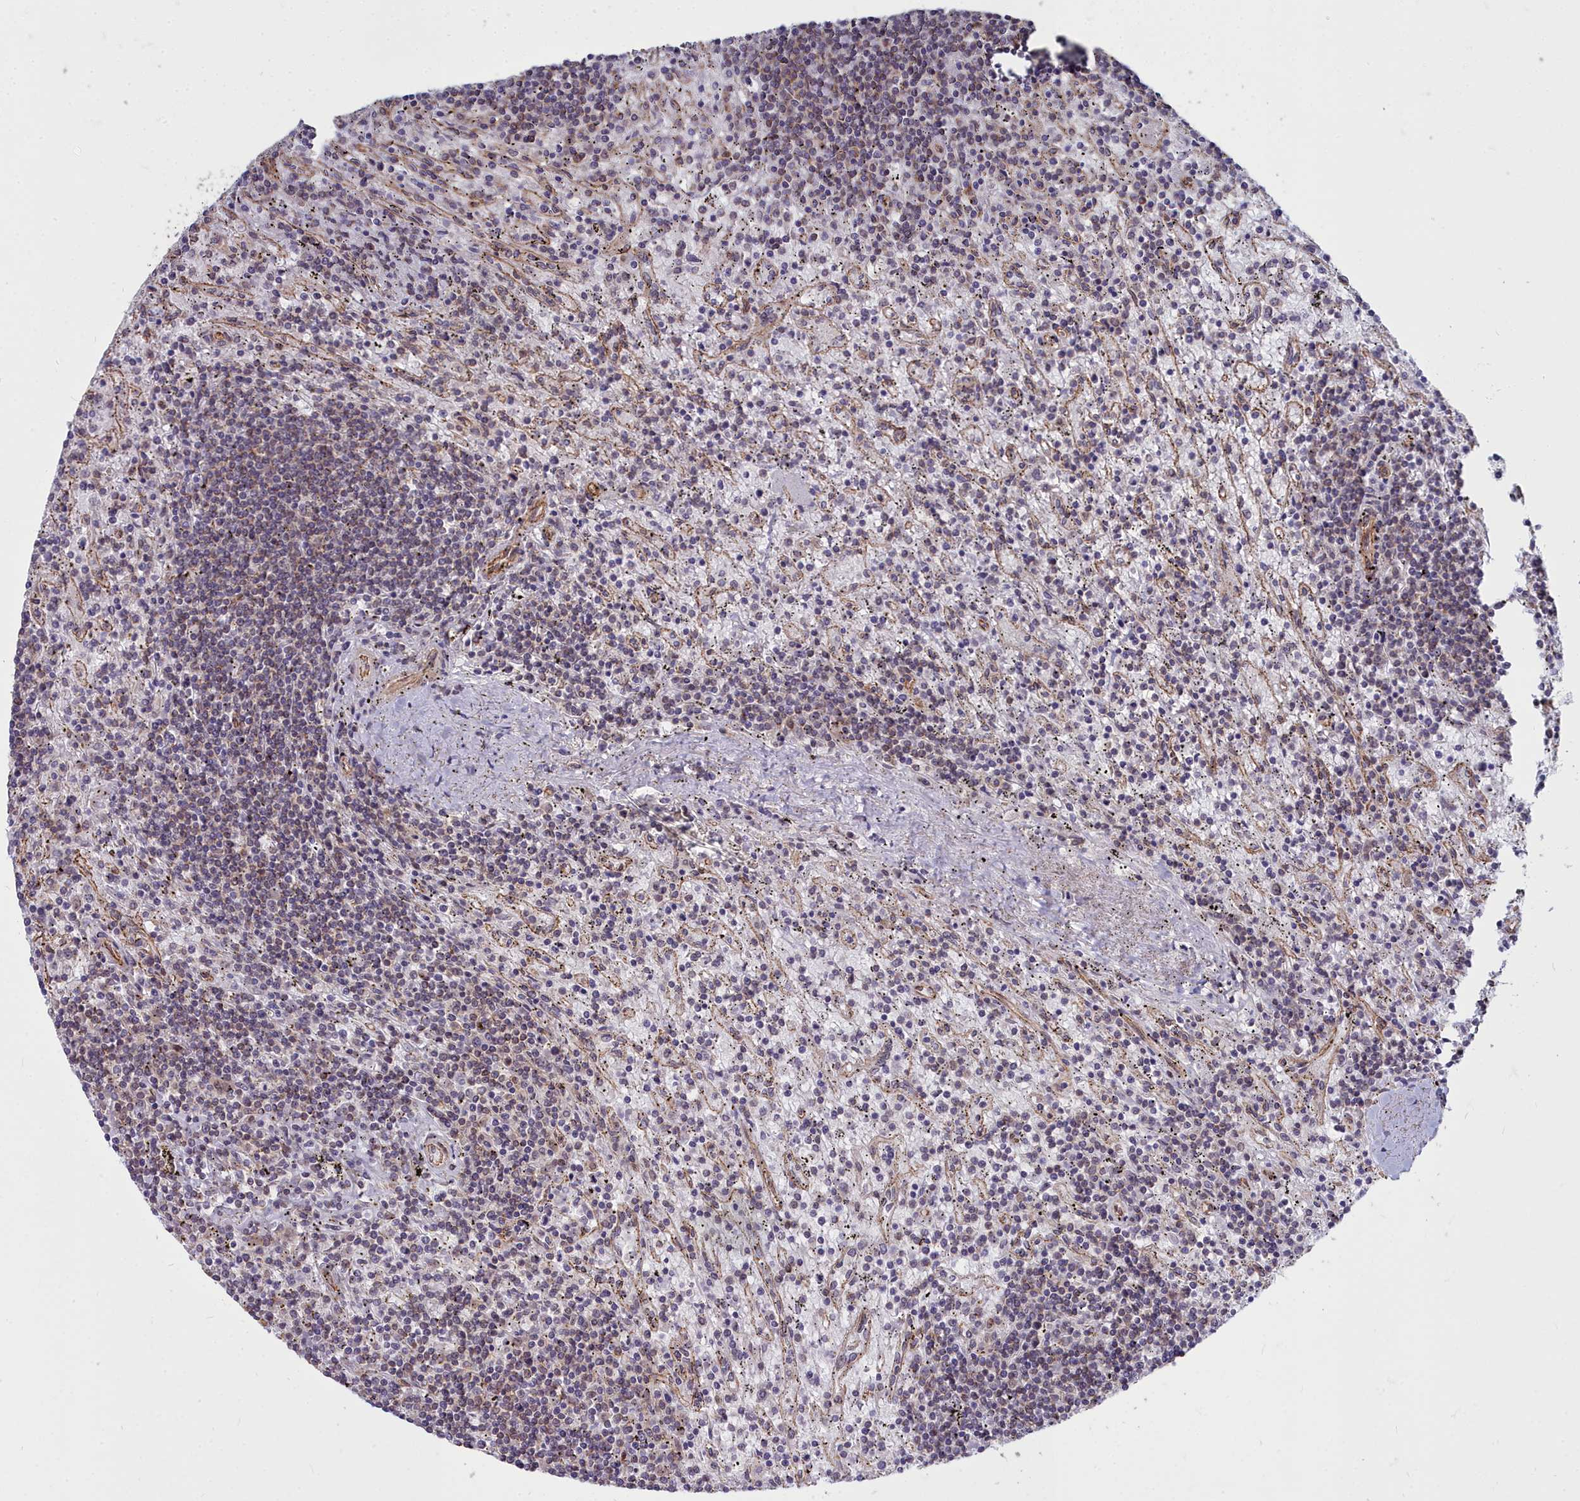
{"staining": {"intensity": "negative", "quantity": "none", "location": "none"}, "tissue": "lymphoma", "cell_type": "Tumor cells", "image_type": "cancer", "snomed": [{"axis": "morphology", "description": "Malignant lymphoma, non-Hodgkin's type, Low grade"}, {"axis": "topography", "description": "Spleen"}], "caption": "Protein analysis of low-grade malignant lymphoma, non-Hodgkin's type exhibits no significant expression in tumor cells. (Immunohistochemistry, brightfield microscopy, high magnification).", "gene": "YJU2", "patient": {"sex": "male", "age": 76}}